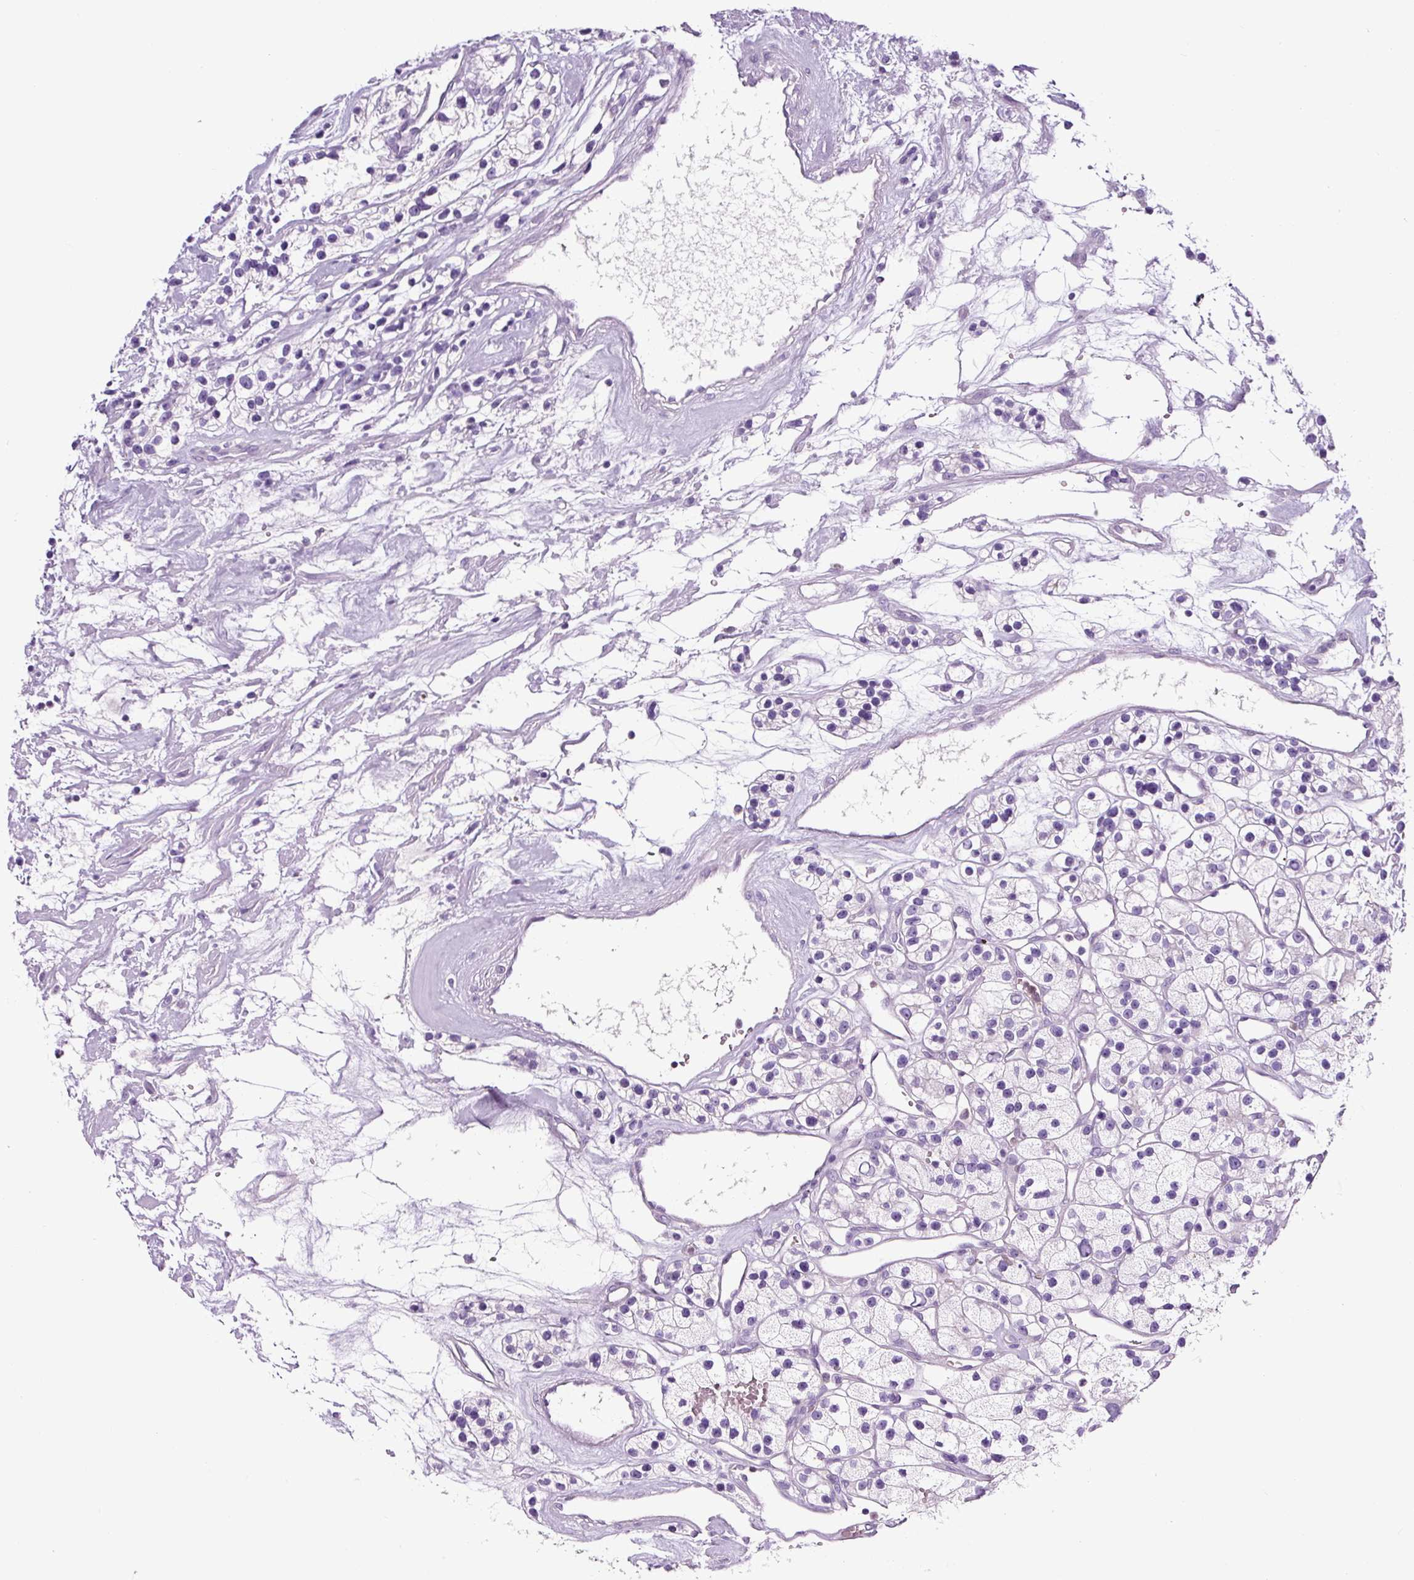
{"staining": {"intensity": "negative", "quantity": "none", "location": "none"}, "tissue": "renal cancer", "cell_type": "Tumor cells", "image_type": "cancer", "snomed": [{"axis": "morphology", "description": "Adenocarcinoma, NOS"}, {"axis": "topography", "description": "Kidney"}], "caption": "Histopathology image shows no significant protein positivity in tumor cells of adenocarcinoma (renal).", "gene": "RNF212B", "patient": {"sex": "female", "age": 57}}